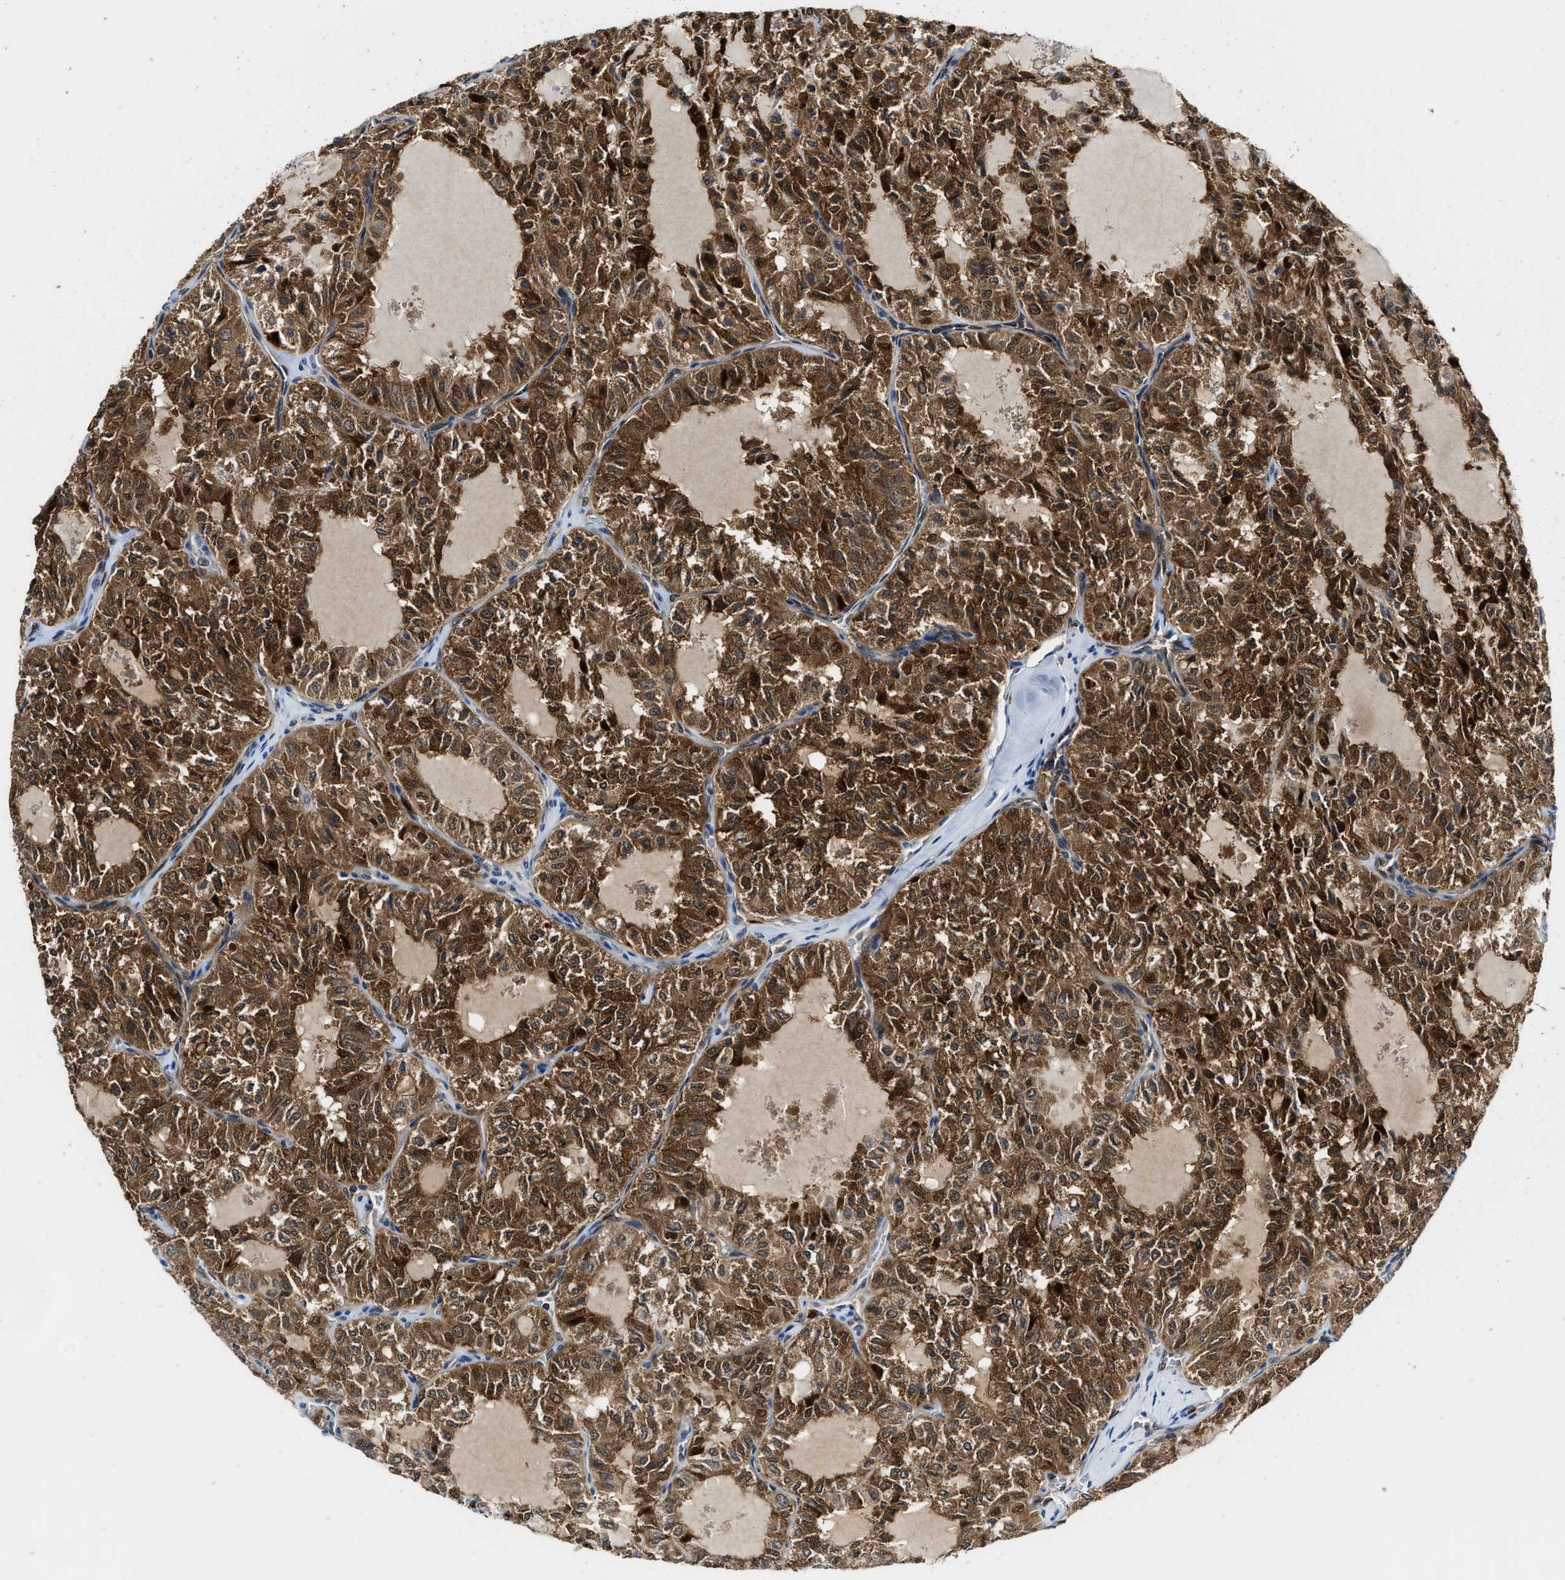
{"staining": {"intensity": "strong", "quantity": ">75%", "location": "cytoplasmic/membranous"}, "tissue": "thyroid cancer", "cell_type": "Tumor cells", "image_type": "cancer", "snomed": [{"axis": "morphology", "description": "Follicular adenoma carcinoma, NOS"}, {"axis": "topography", "description": "Thyroid gland"}], "caption": "High-power microscopy captured an IHC photomicrograph of thyroid cancer (follicular adenoma carcinoma), revealing strong cytoplasmic/membranous expression in approximately >75% of tumor cells.", "gene": "LTA4H", "patient": {"sex": "male", "age": 75}}